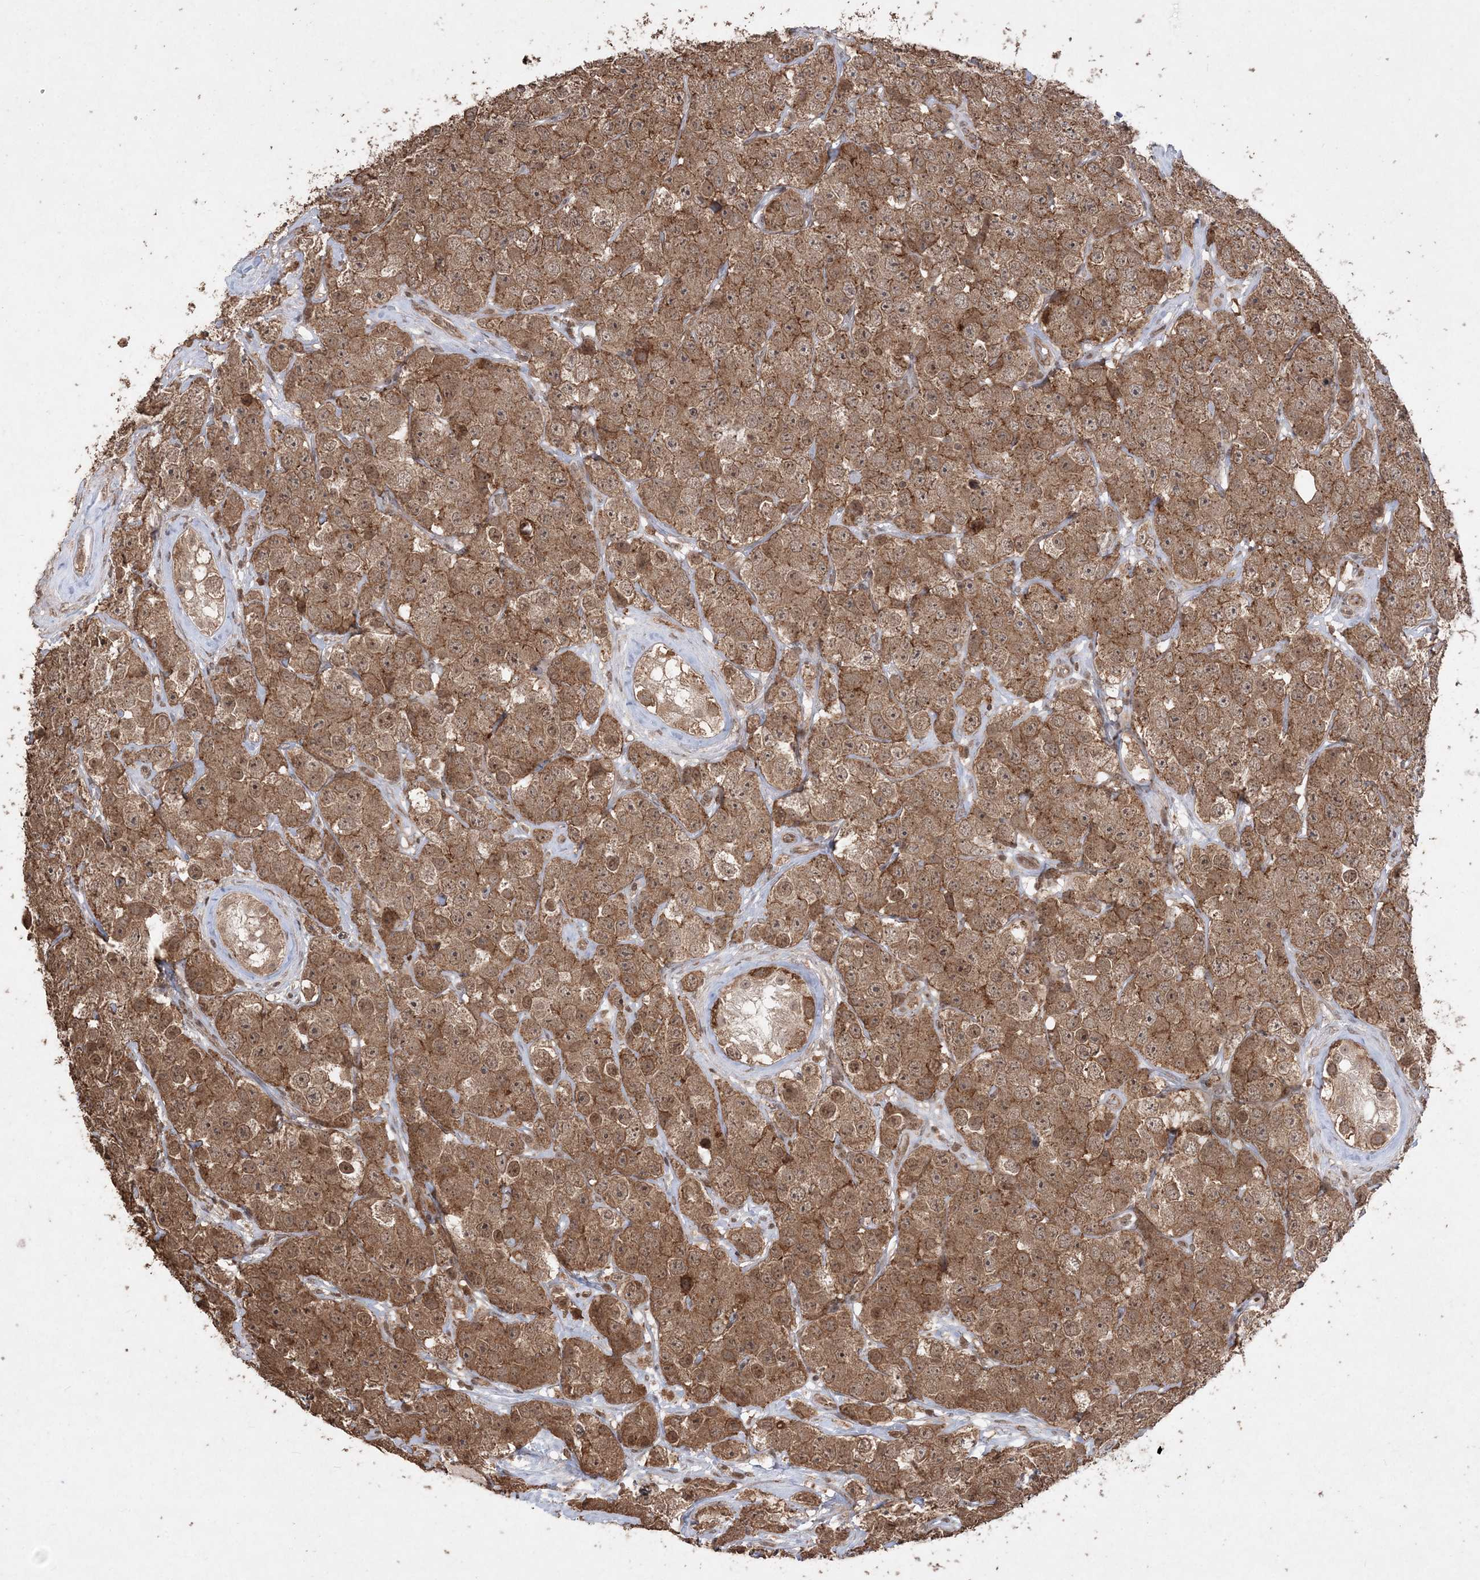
{"staining": {"intensity": "moderate", "quantity": ">75%", "location": "cytoplasmic/membranous,nuclear"}, "tissue": "testis cancer", "cell_type": "Tumor cells", "image_type": "cancer", "snomed": [{"axis": "morphology", "description": "Seminoma, NOS"}, {"axis": "topography", "description": "Testis"}], "caption": "Protein expression analysis of testis seminoma reveals moderate cytoplasmic/membranous and nuclear positivity in approximately >75% of tumor cells.", "gene": "EHHADH", "patient": {"sex": "male", "age": 28}}